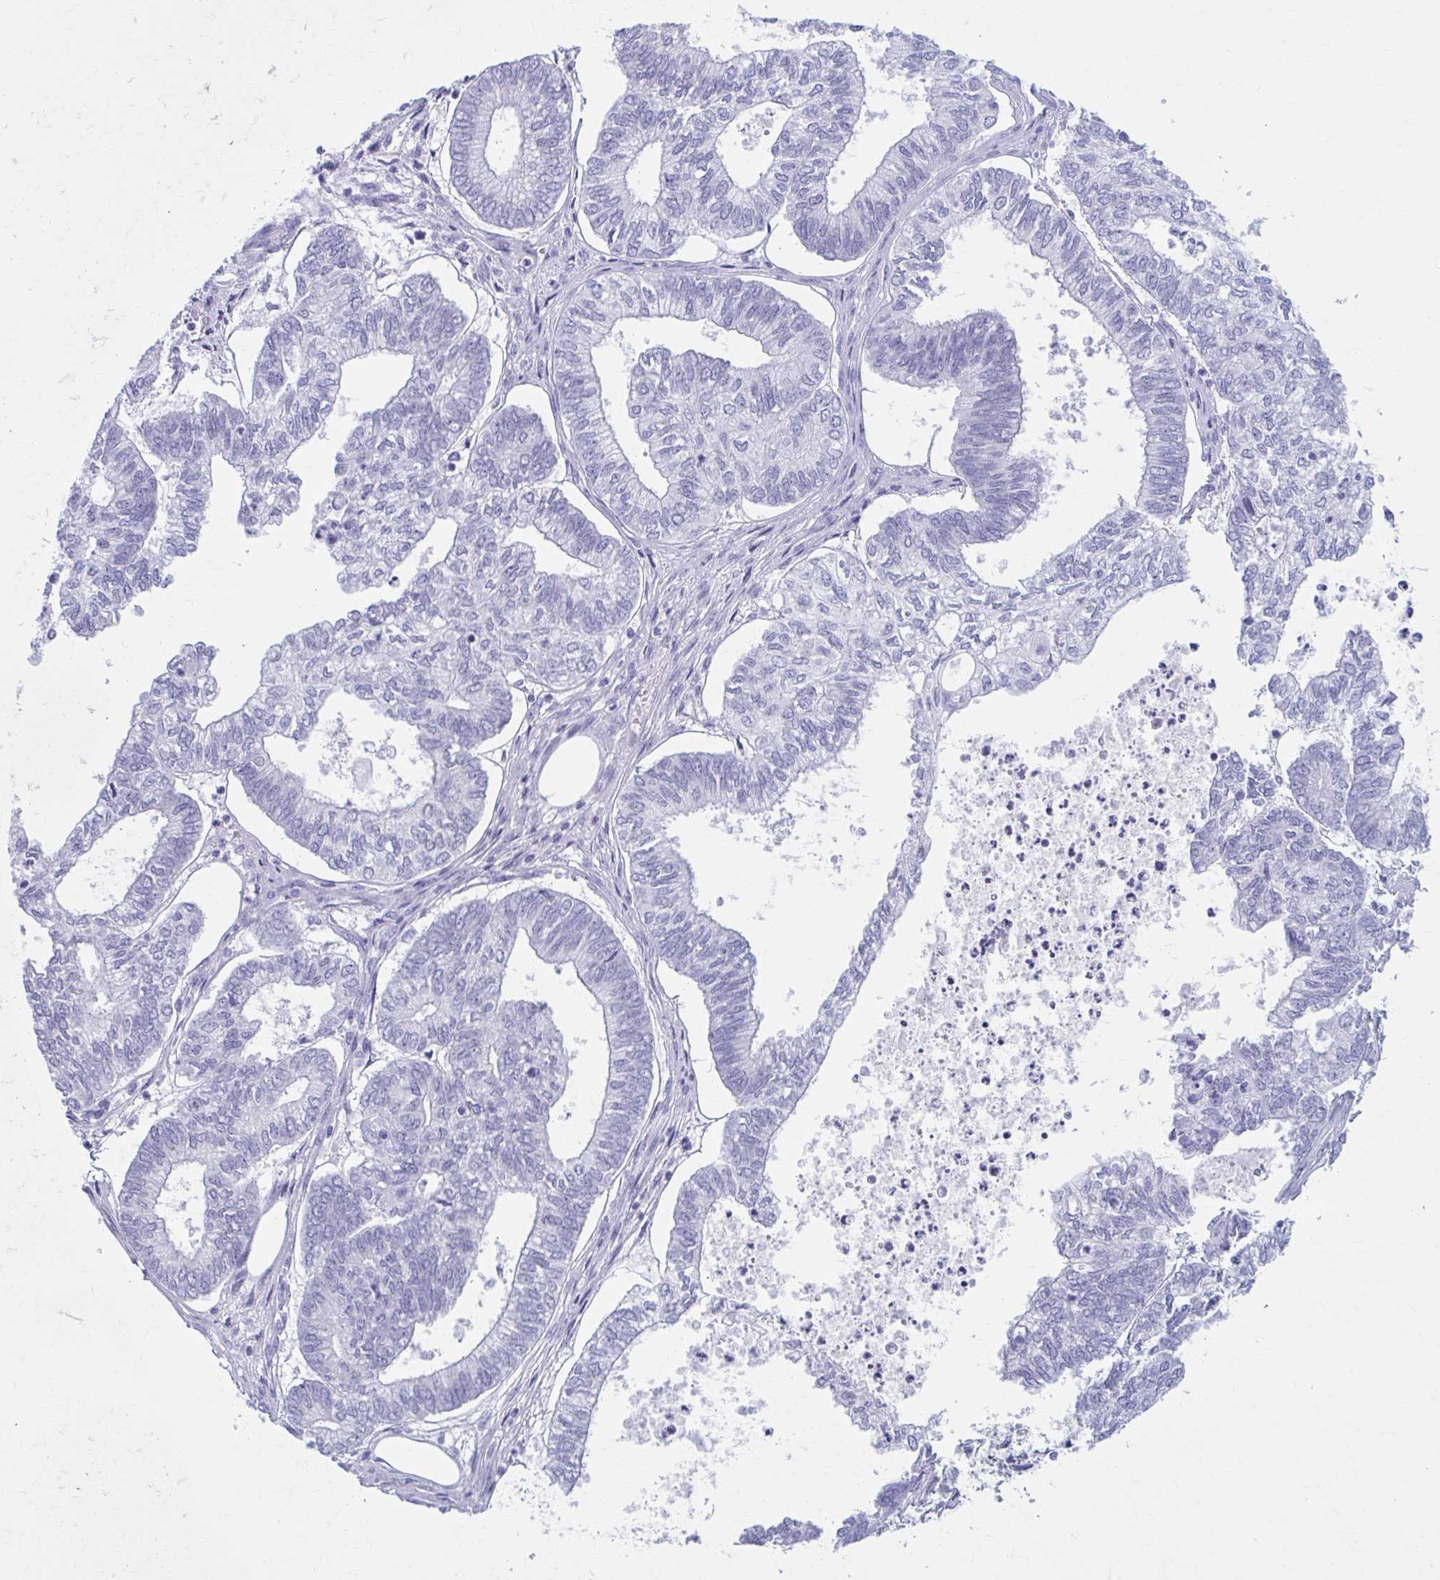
{"staining": {"intensity": "weak", "quantity": "25%-75%", "location": "cytoplasmic/membranous"}, "tissue": "ovarian cancer", "cell_type": "Tumor cells", "image_type": "cancer", "snomed": [{"axis": "morphology", "description": "Carcinoma, endometroid"}, {"axis": "topography", "description": "Ovary"}], "caption": "Ovarian endometroid carcinoma was stained to show a protein in brown. There is low levels of weak cytoplasmic/membranous staining in about 25%-75% of tumor cells.", "gene": "KCNE2", "patient": {"sex": "female", "age": 64}}